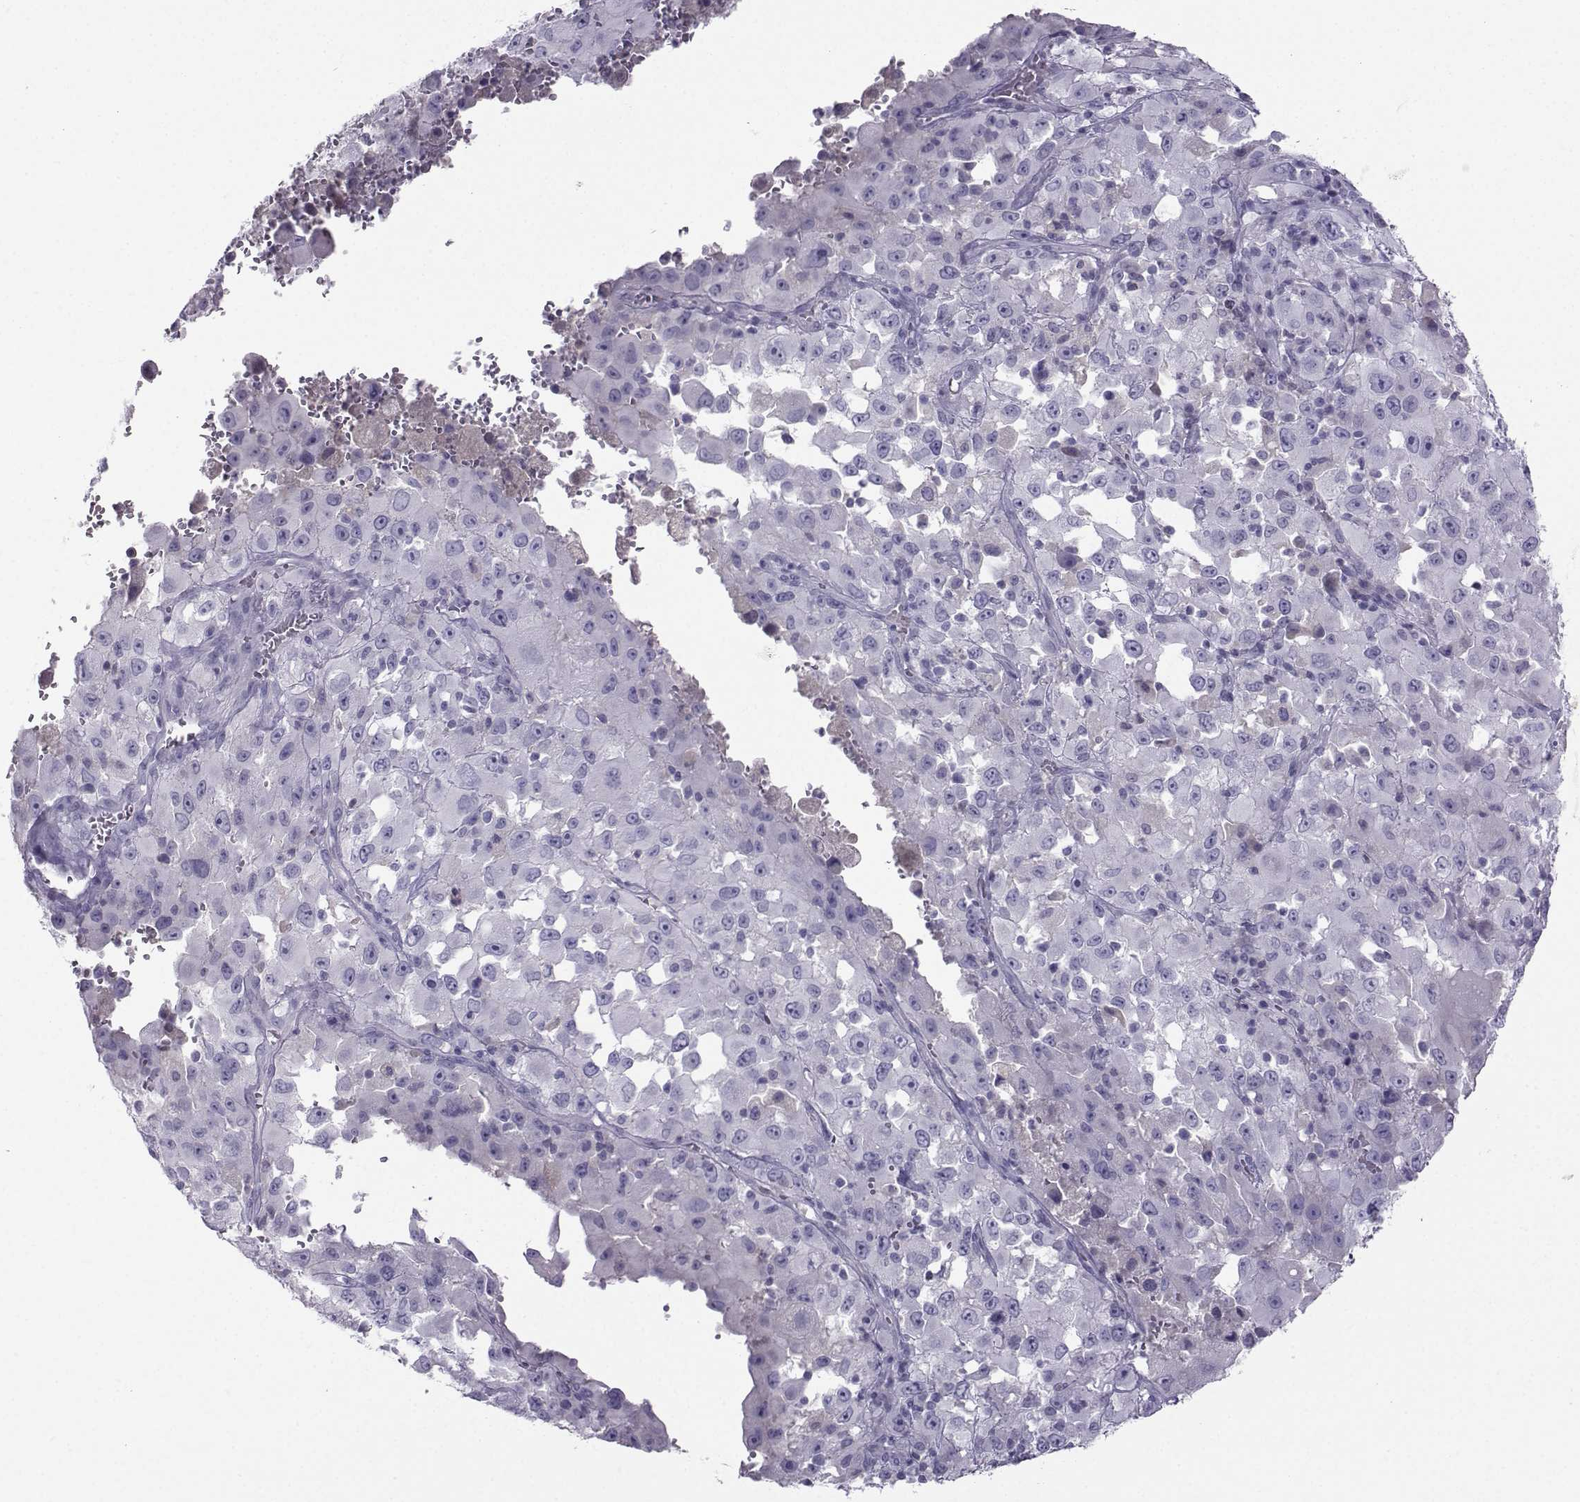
{"staining": {"intensity": "negative", "quantity": "none", "location": "none"}, "tissue": "melanoma", "cell_type": "Tumor cells", "image_type": "cancer", "snomed": [{"axis": "morphology", "description": "Malignant melanoma, Metastatic site"}, {"axis": "topography", "description": "Soft tissue"}], "caption": "Tumor cells are negative for brown protein staining in malignant melanoma (metastatic site).", "gene": "ARMC2", "patient": {"sex": "male", "age": 50}}